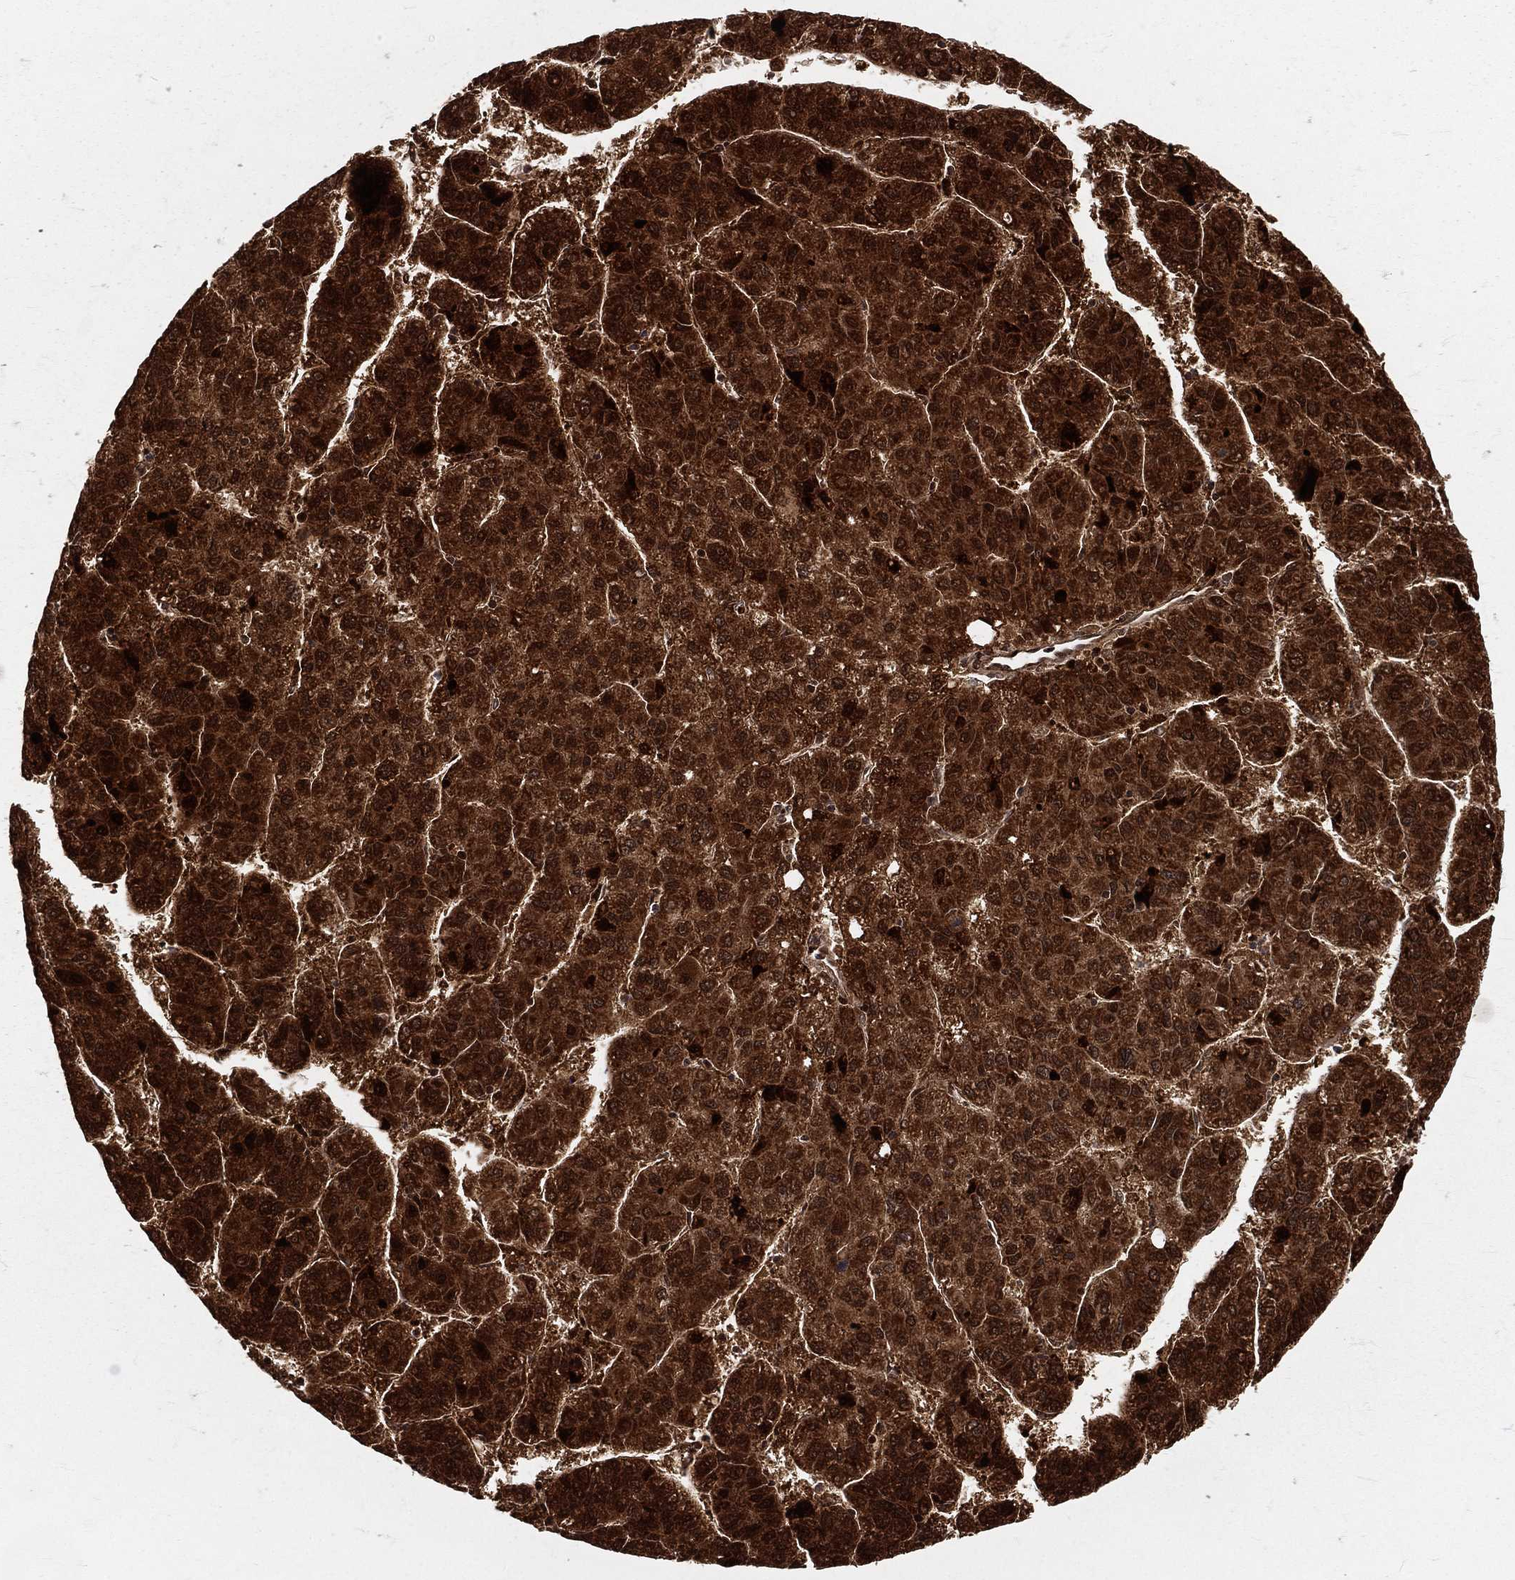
{"staining": {"intensity": "strong", "quantity": ">75%", "location": "cytoplasmic/membranous,nuclear"}, "tissue": "liver cancer", "cell_type": "Tumor cells", "image_type": "cancer", "snomed": [{"axis": "morphology", "description": "Carcinoma, Hepatocellular, NOS"}, {"axis": "topography", "description": "Liver"}], "caption": "IHC image of human liver hepatocellular carcinoma stained for a protein (brown), which demonstrates high levels of strong cytoplasmic/membranous and nuclear staining in about >75% of tumor cells.", "gene": "MDM2", "patient": {"sex": "female", "age": 82}}